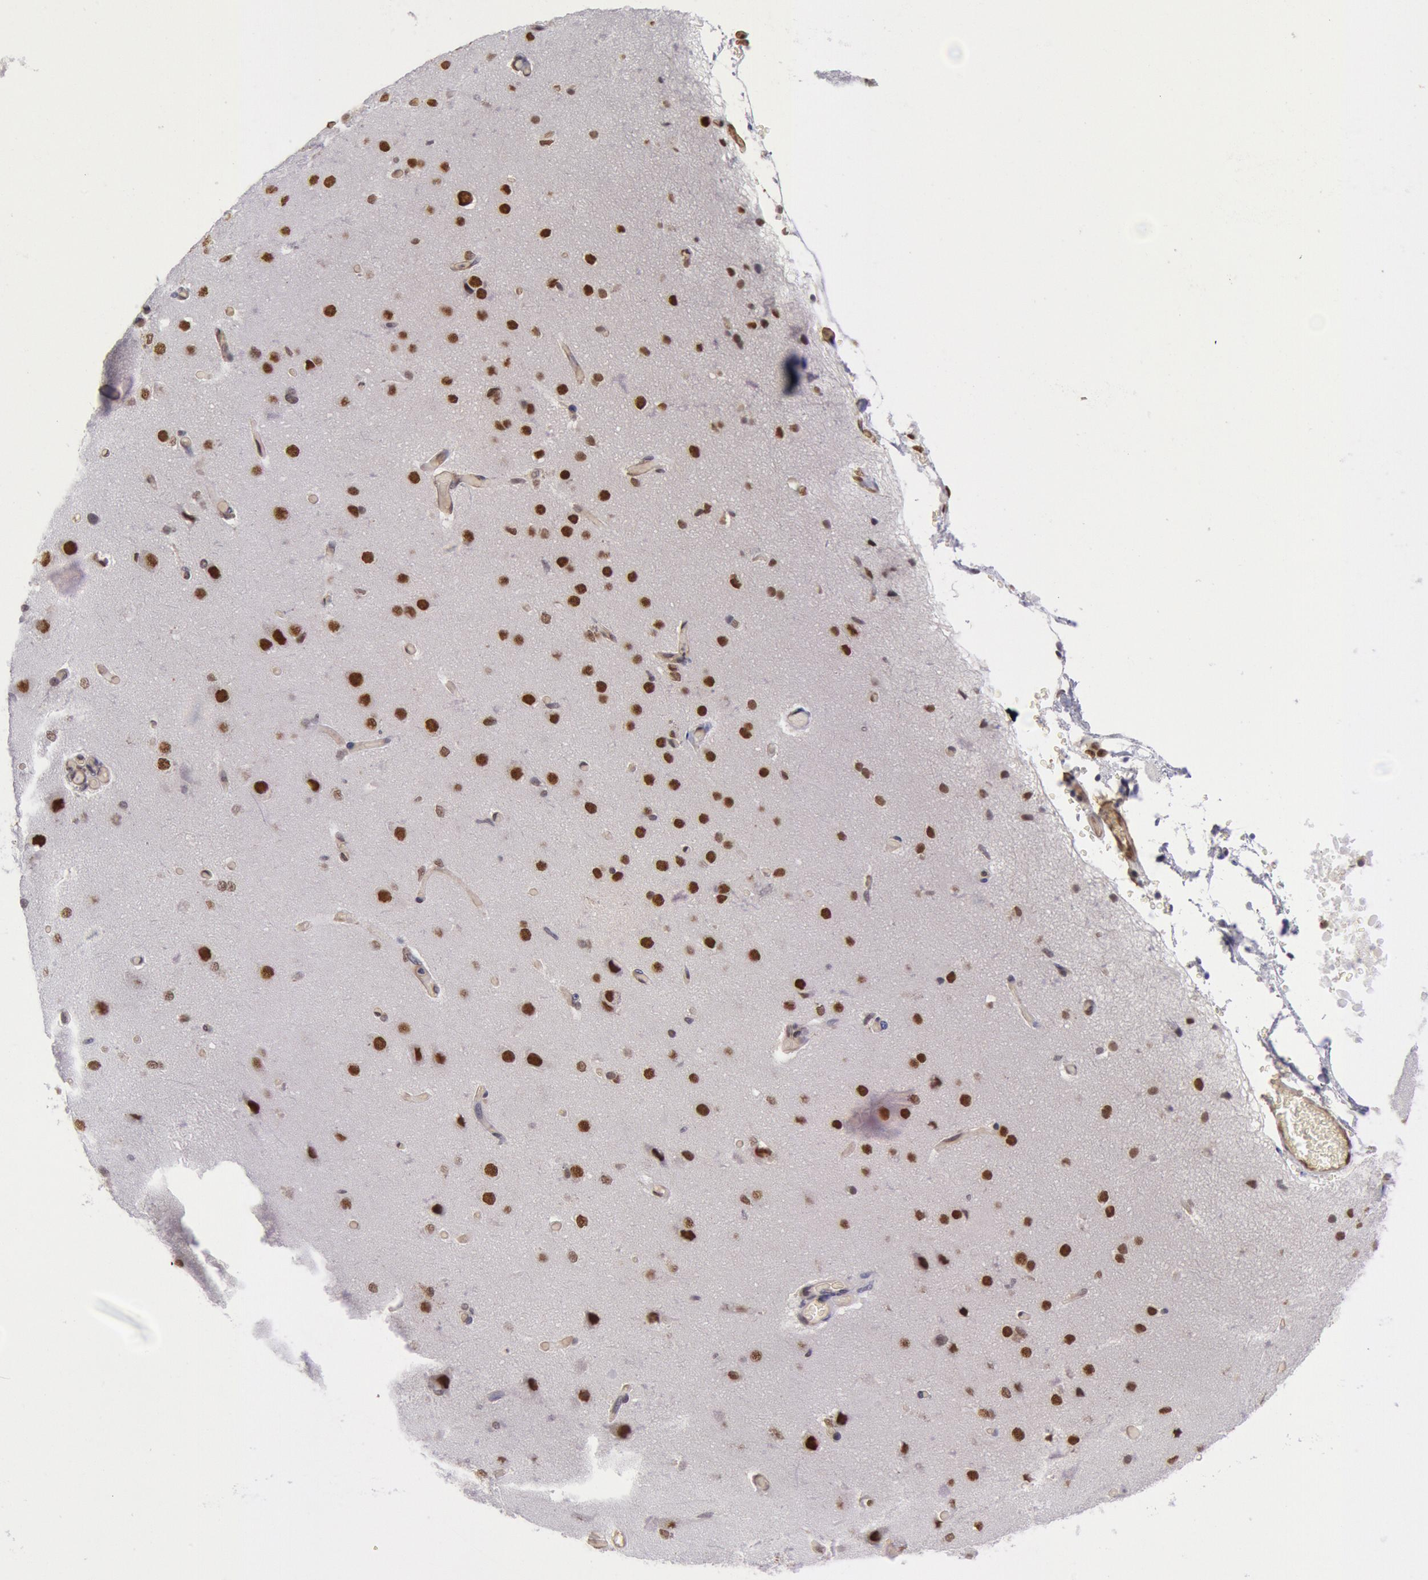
{"staining": {"intensity": "moderate", "quantity": "25%-75%", "location": "nuclear"}, "tissue": "cerebral cortex", "cell_type": "Endothelial cells", "image_type": "normal", "snomed": [{"axis": "morphology", "description": "Normal tissue, NOS"}, {"axis": "morphology", "description": "Glioma, malignant, High grade"}, {"axis": "topography", "description": "Cerebral cortex"}], "caption": "A brown stain shows moderate nuclear staining of a protein in endothelial cells of normal human cerebral cortex.", "gene": "CDKN2B", "patient": {"sex": "male", "age": 77}}